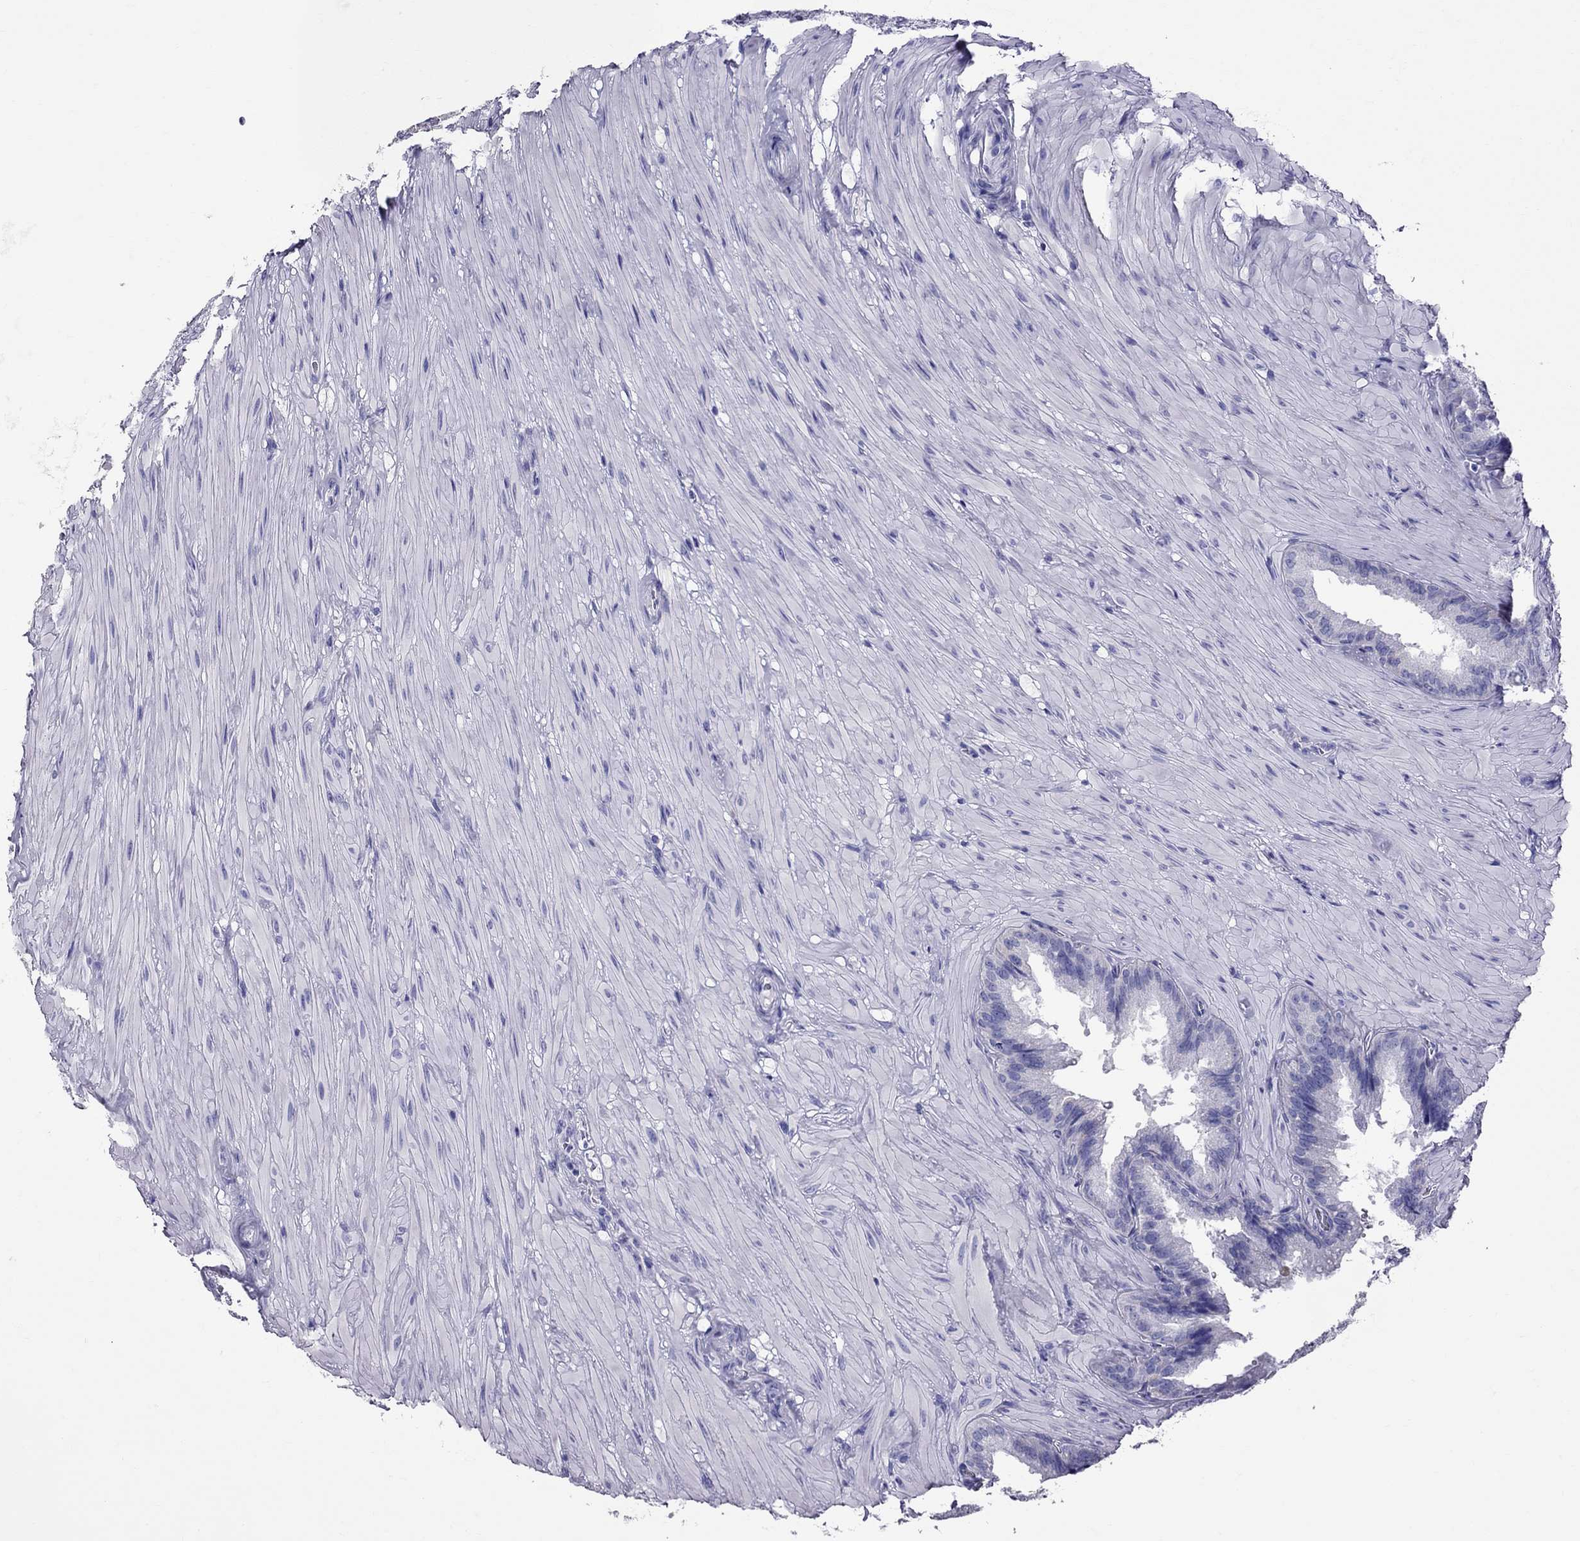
{"staining": {"intensity": "negative", "quantity": "none", "location": "none"}, "tissue": "seminal vesicle", "cell_type": "Glandular cells", "image_type": "normal", "snomed": [{"axis": "morphology", "description": "Normal tissue, NOS"}, {"axis": "topography", "description": "Seminal veicle"}], "caption": "Immunohistochemical staining of benign human seminal vesicle displays no significant expression in glandular cells. (Stains: DAB (3,3'-diaminobenzidine) IHC with hematoxylin counter stain, Microscopy: brightfield microscopy at high magnification).", "gene": "TTLL13", "patient": {"sex": "male", "age": 37}}